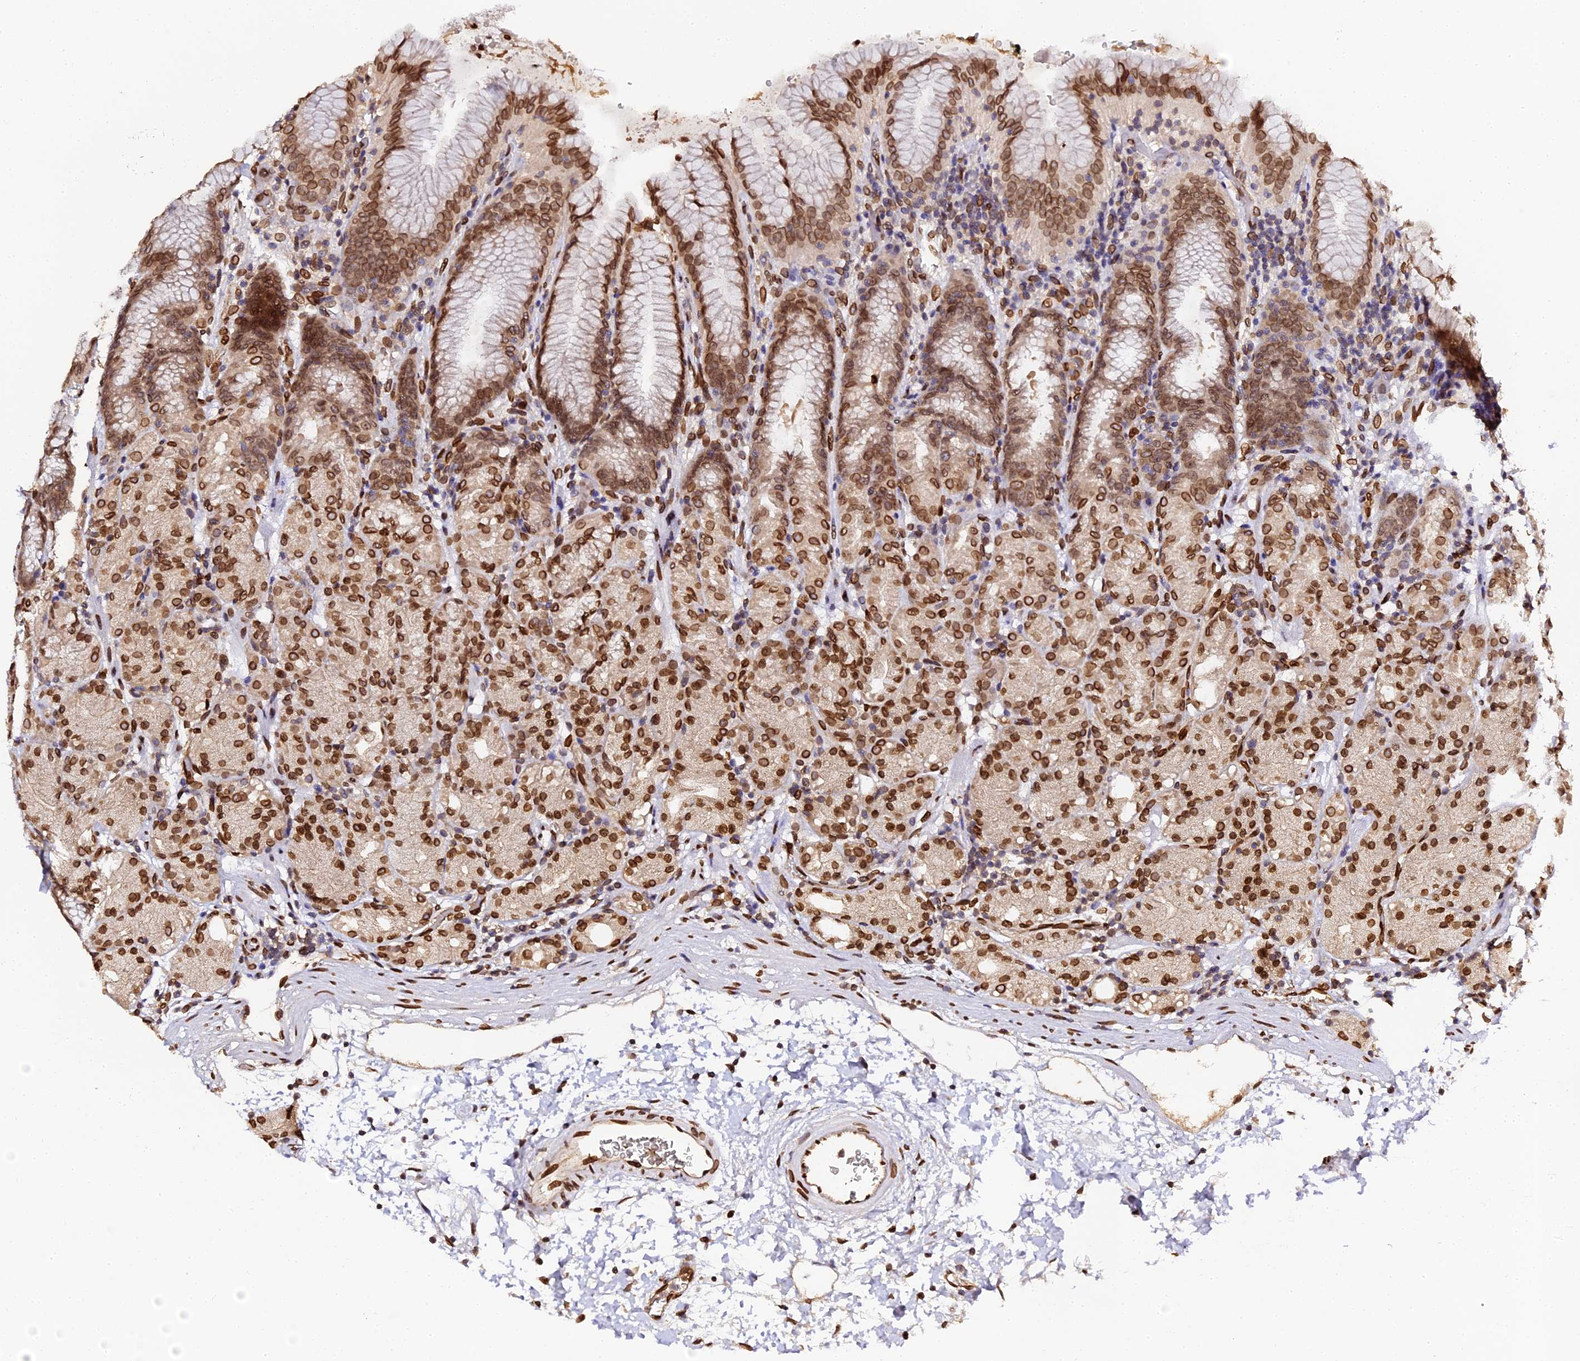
{"staining": {"intensity": "strong", "quantity": ">75%", "location": "cytoplasmic/membranous,nuclear"}, "tissue": "stomach", "cell_type": "Glandular cells", "image_type": "normal", "snomed": [{"axis": "morphology", "description": "Normal tissue, NOS"}, {"axis": "topography", "description": "Stomach, upper"}], "caption": "Immunohistochemical staining of benign stomach displays high levels of strong cytoplasmic/membranous,nuclear positivity in about >75% of glandular cells.", "gene": "ANAPC5", "patient": {"sex": "male", "age": 48}}